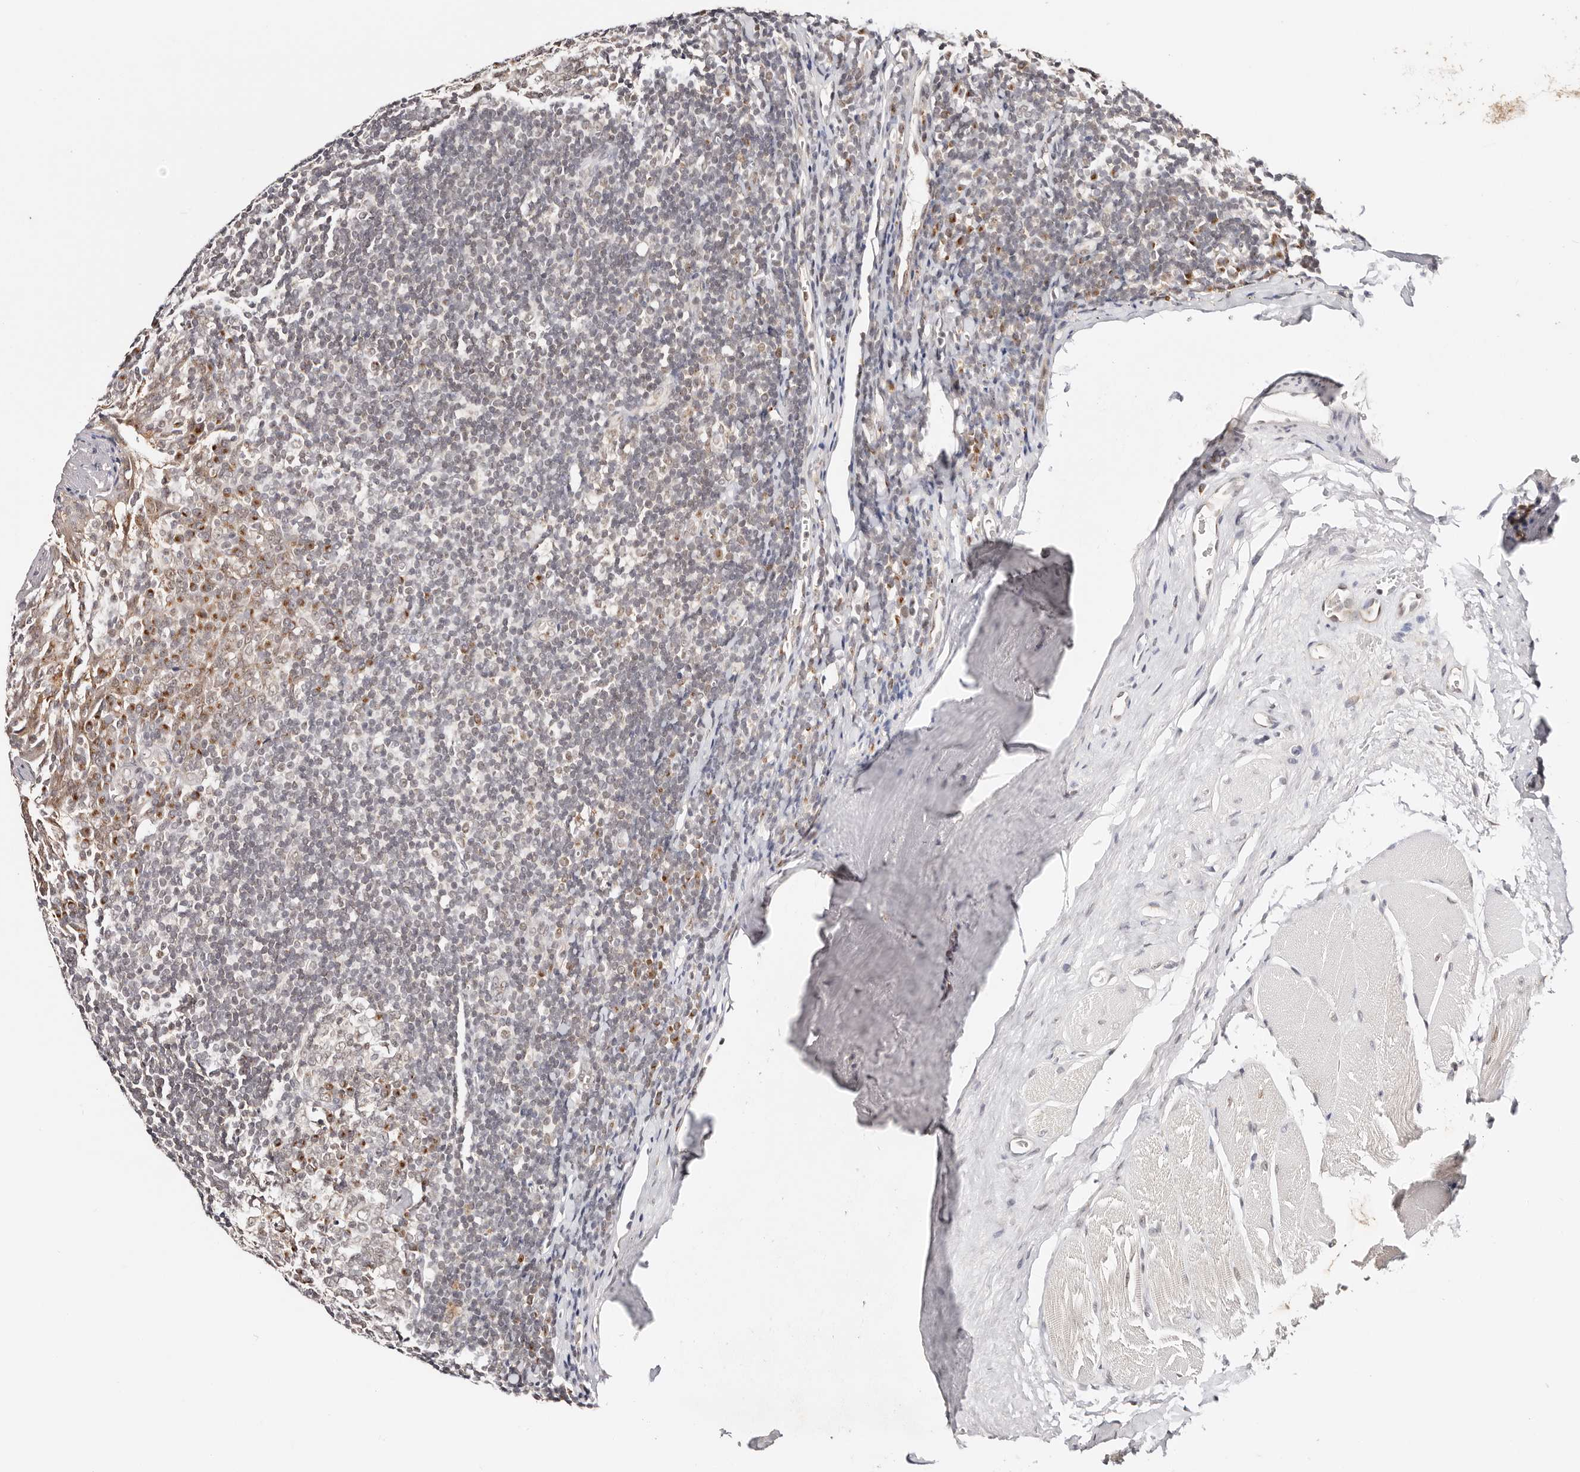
{"staining": {"intensity": "moderate", "quantity": "<25%", "location": "cytoplasmic/membranous,nuclear"}, "tissue": "tonsil", "cell_type": "Germinal center cells", "image_type": "normal", "snomed": [{"axis": "morphology", "description": "Normal tissue, NOS"}, {"axis": "topography", "description": "Tonsil"}], "caption": "Immunohistochemistry staining of normal tonsil, which demonstrates low levels of moderate cytoplasmic/membranous,nuclear staining in approximately <25% of germinal center cells indicating moderate cytoplasmic/membranous,nuclear protein expression. The staining was performed using DAB (3,3'-diaminobenzidine) (brown) for protein detection and nuclei were counterstained in hematoxylin (blue).", "gene": "VIPAS39", "patient": {"sex": "male", "age": 27}}